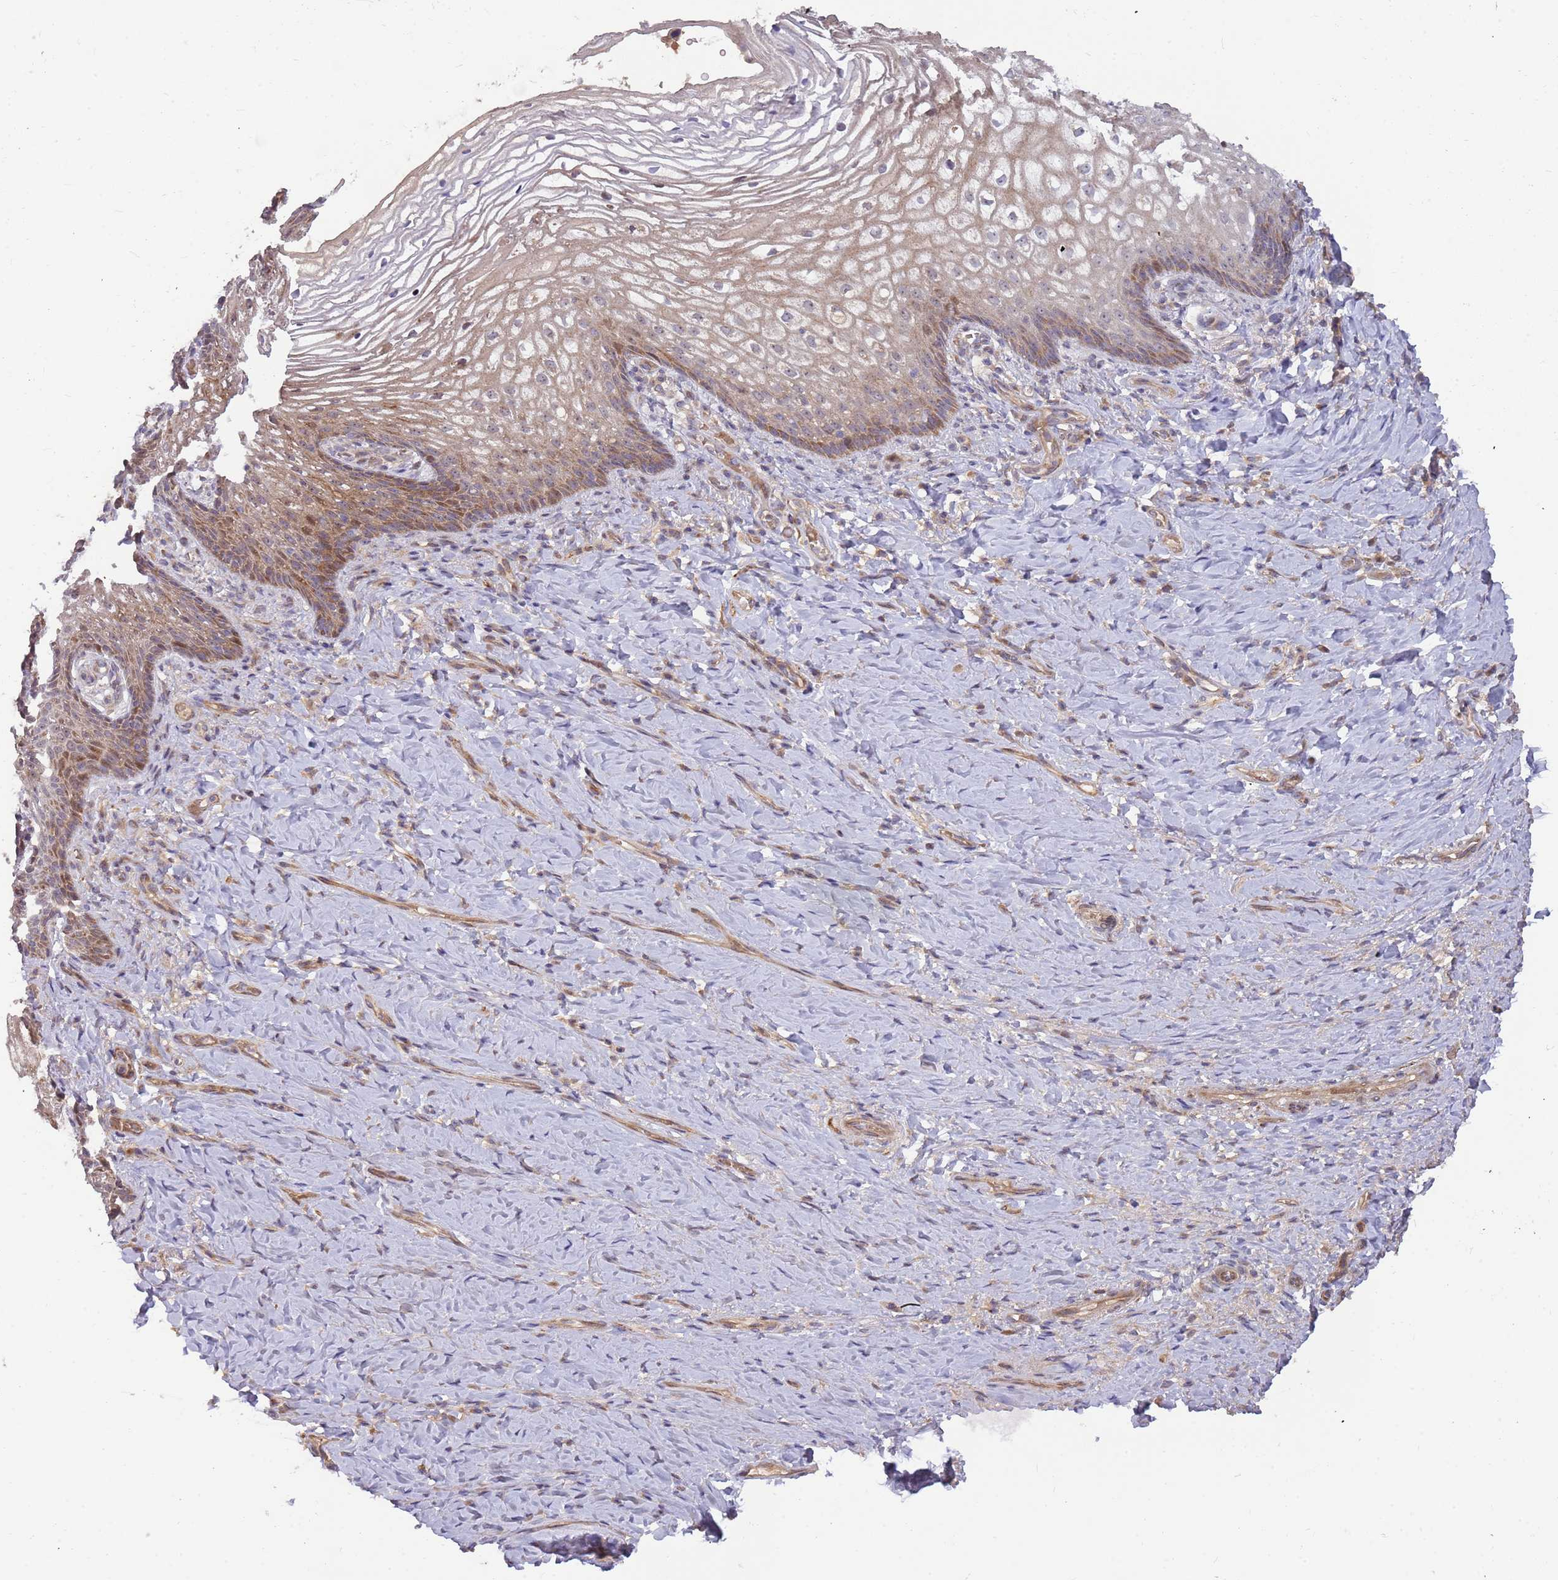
{"staining": {"intensity": "moderate", "quantity": ">75%", "location": "cytoplasmic/membranous,nuclear"}, "tissue": "vagina", "cell_type": "Squamous epithelial cells", "image_type": "normal", "snomed": [{"axis": "morphology", "description": "Normal tissue, NOS"}, {"axis": "topography", "description": "Vagina"}], "caption": "Vagina stained for a protein exhibits moderate cytoplasmic/membranous,nuclear positivity in squamous epithelial cells.", "gene": "TRAPPC6B", "patient": {"sex": "female", "age": 60}}